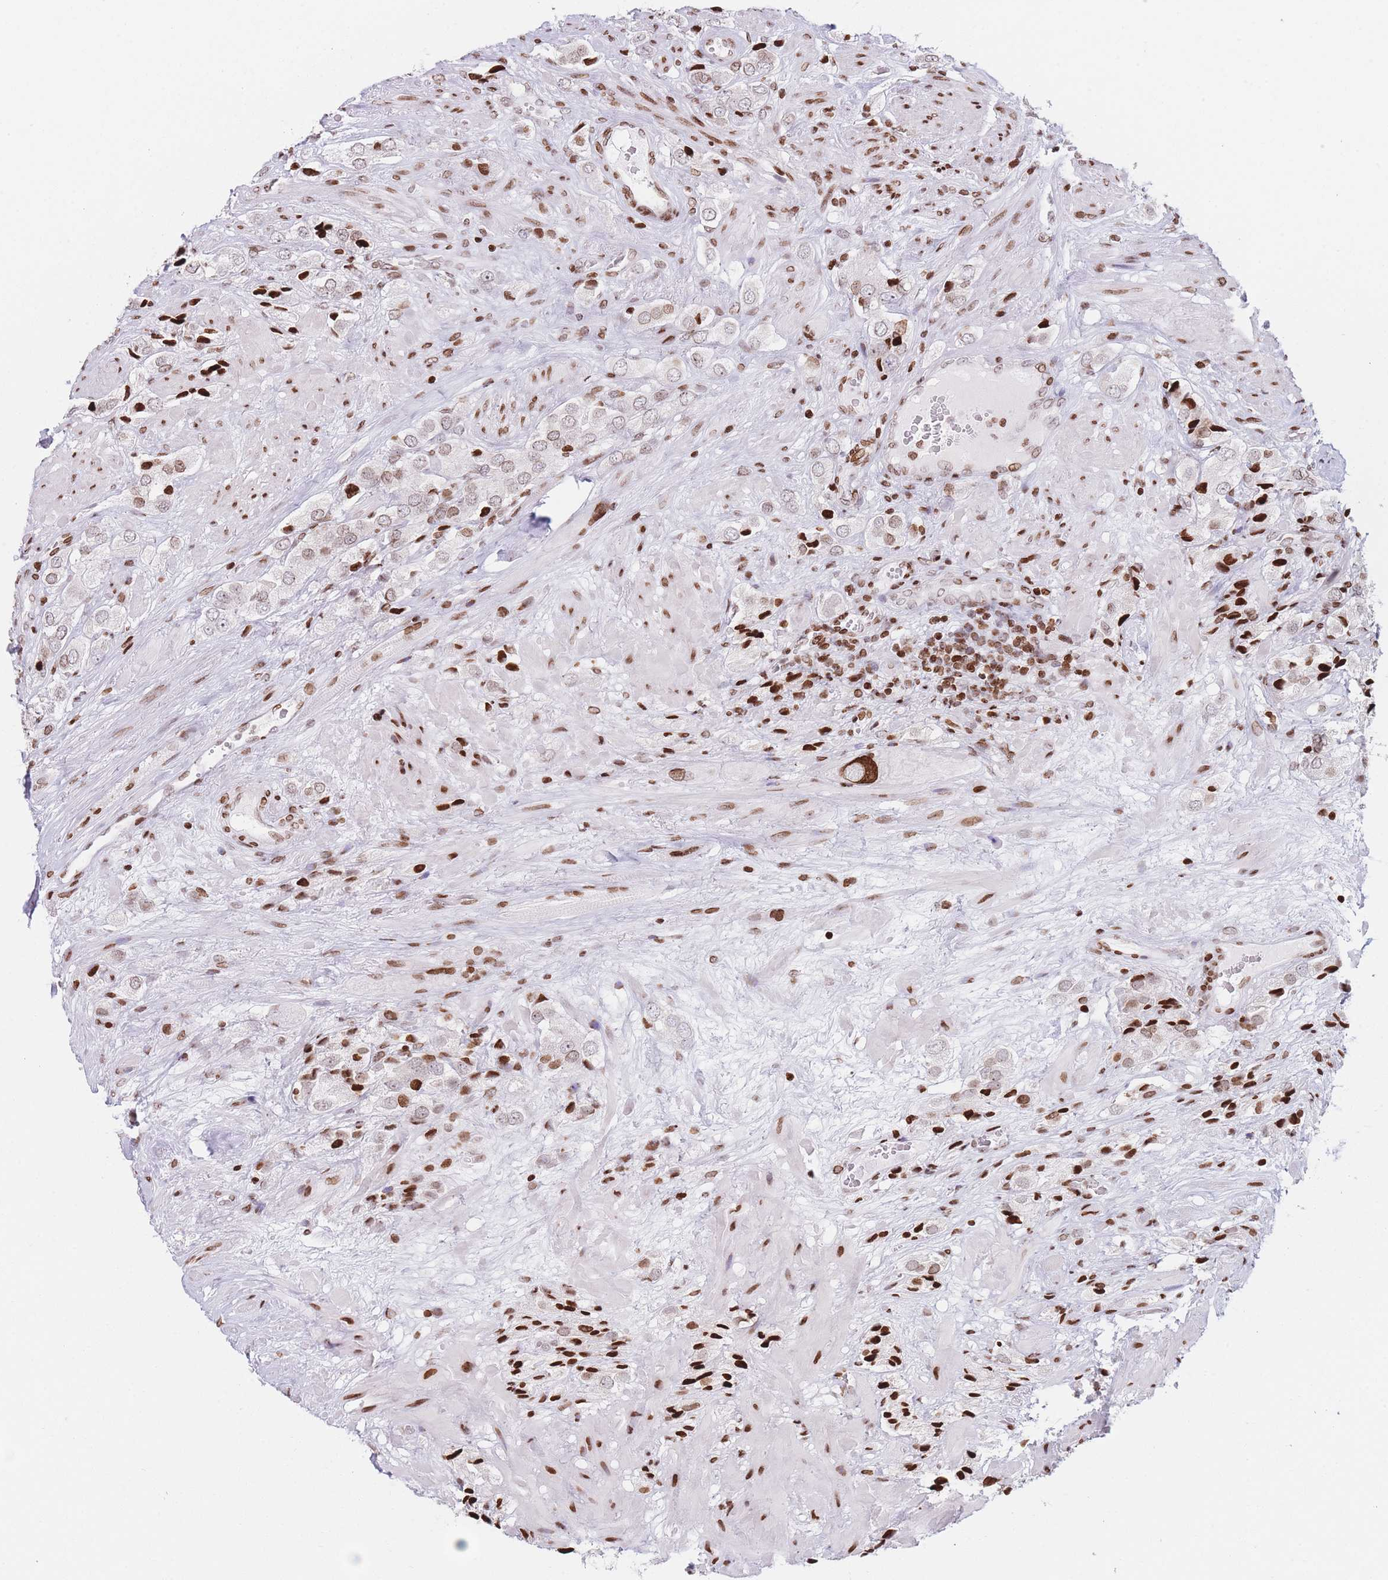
{"staining": {"intensity": "strong", "quantity": ">75%", "location": "nuclear"}, "tissue": "prostate cancer", "cell_type": "Tumor cells", "image_type": "cancer", "snomed": [{"axis": "morphology", "description": "Adenocarcinoma, High grade"}, {"axis": "topography", "description": "Prostate and seminal vesicle, NOS"}], "caption": "Immunohistochemical staining of human prostate cancer displays high levels of strong nuclear positivity in approximately >75% of tumor cells. (Stains: DAB (3,3'-diaminobenzidine) in brown, nuclei in blue, Microscopy: brightfield microscopy at high magnification).", "gene": "AK9", "patient": {"sex": "male", "age": 64}}